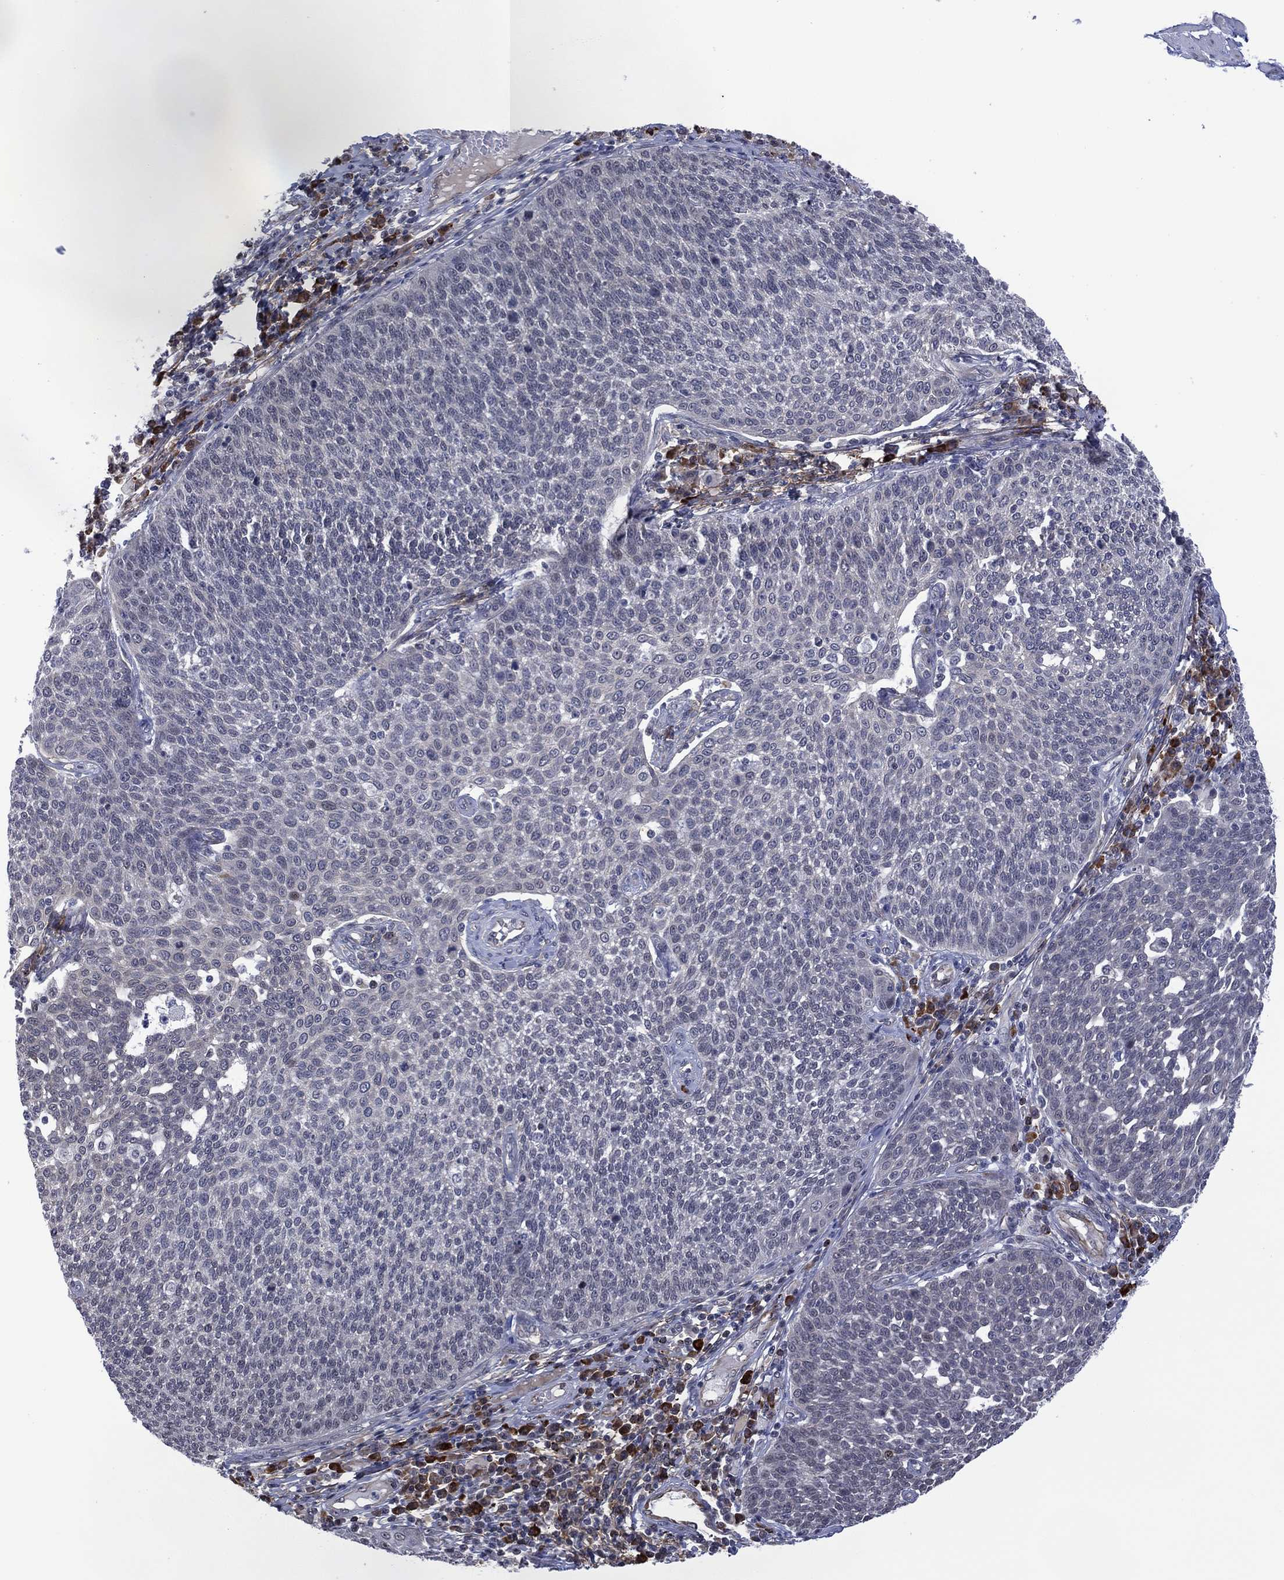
{"staining": {"intensity": "negative", "quantity": "none", "location": "none"}, "tissue": "cervical cancer", "cell_type": "Tumor cells", "image_type": "cancer", "snomed": [{"axis": "morphology", "description": "Squamous cell carcinoma, NOS"}, {"axis": "topography", "description": "Cervix"}], "caption": "A micrograph of cervical squamous cell carcinoma stained for a protein exhibits no brown staining in tumor cells.", "gene": "DPP4", "patient": {"sex": "female", "age": 34}}